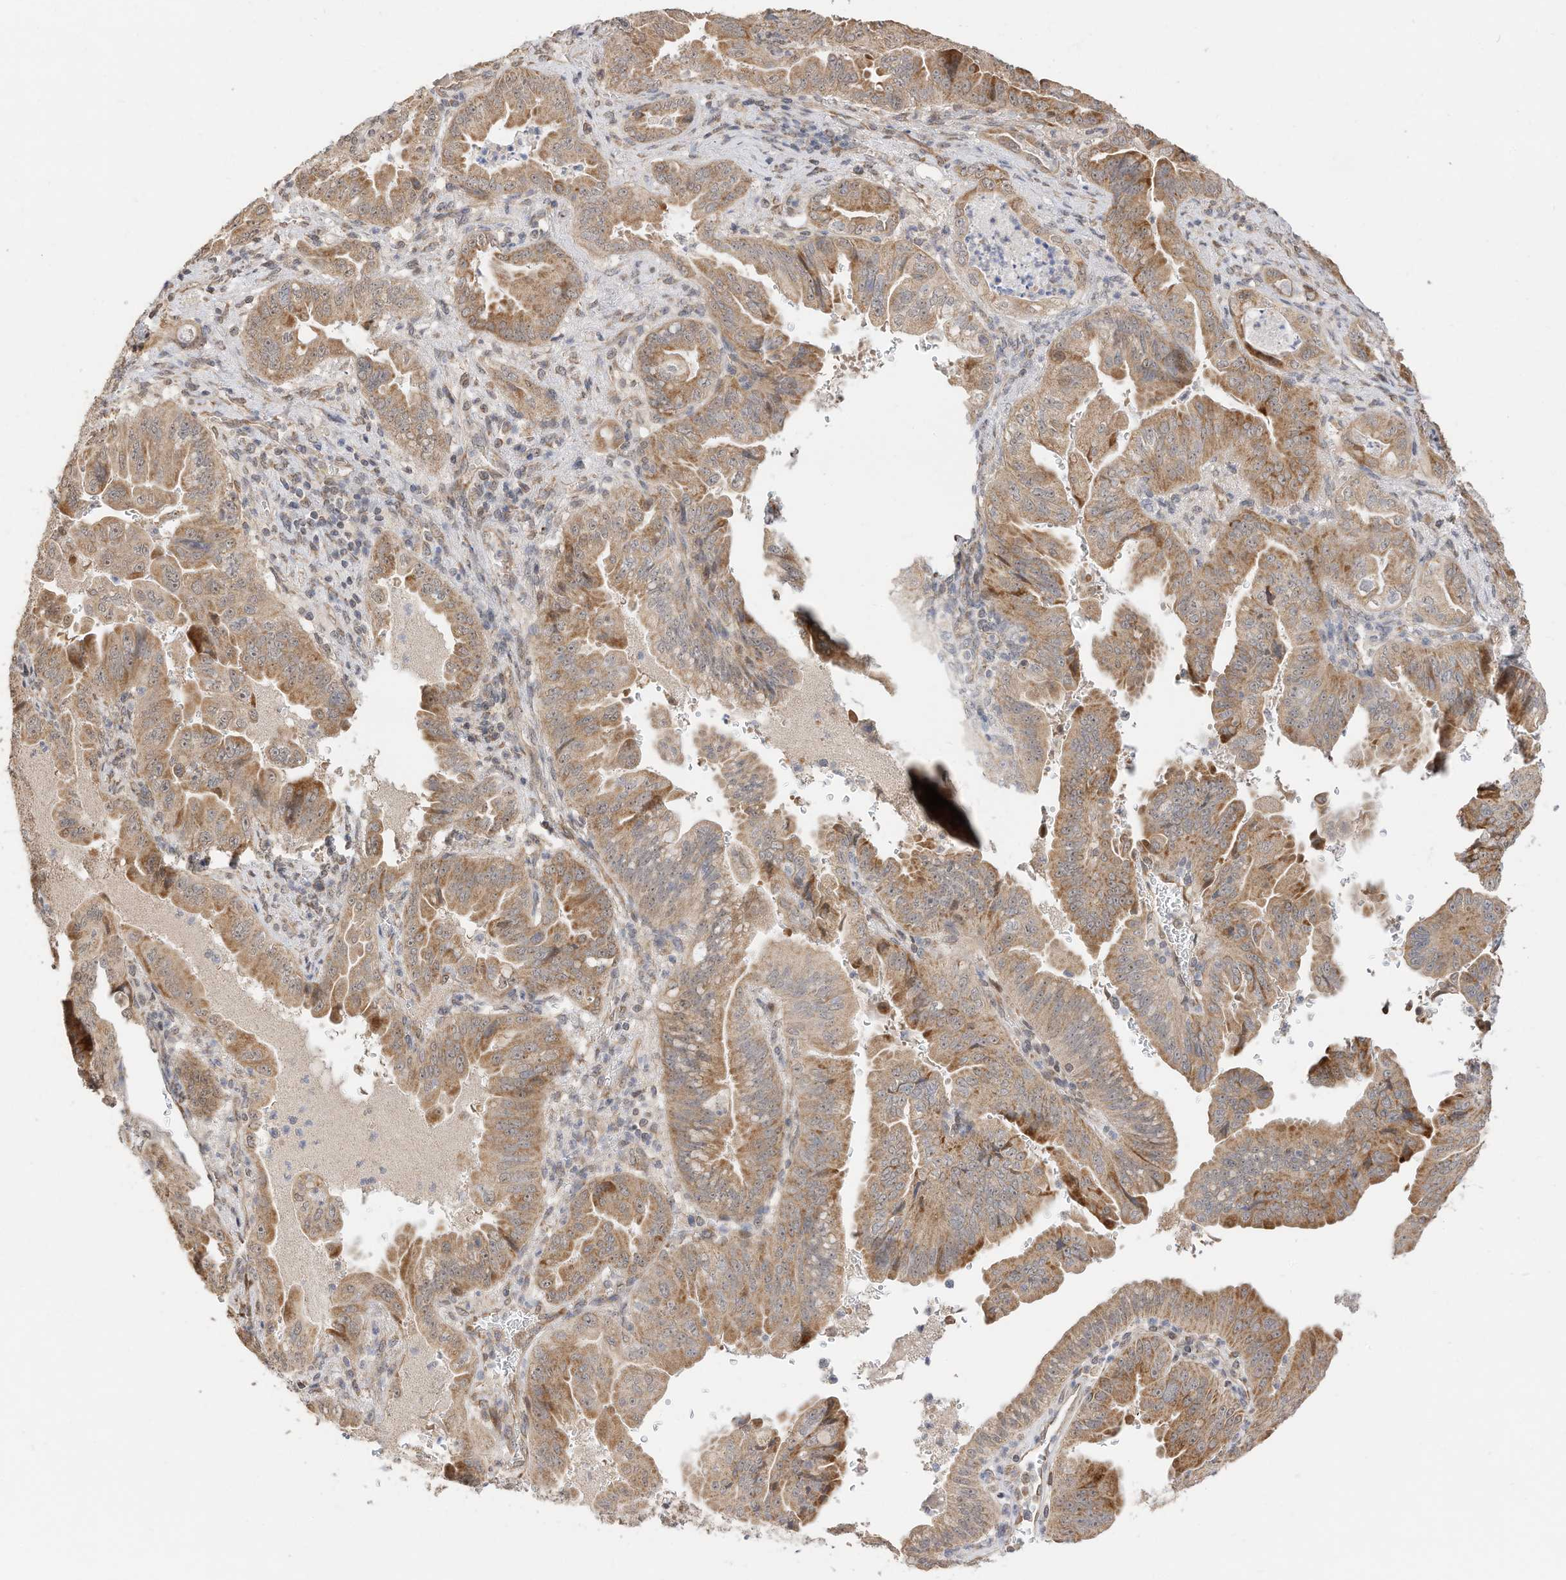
{"staining": {"intensity": "moderate", "quantity": ">75%", "location": "cytoplasmic/membranous"}, "tissue": "pancreatic cancer", "cell_type": "Tumor cells", "image_type": "cancer", "snomed": [{"axis": "morphology", "description": "Adenocarcinoma, NOS"}, {"axis": "topography", "description": "Pancreas"}], "caption": "An image of pancreatic cancer stained for a protein displays moderate cytoplasmic/membranous brown staining in tumor cells. (IHC, brightfield microscopy, high magnification).", "gene": "CAGE1", "patient": {"sex": "male", "age": 70}}